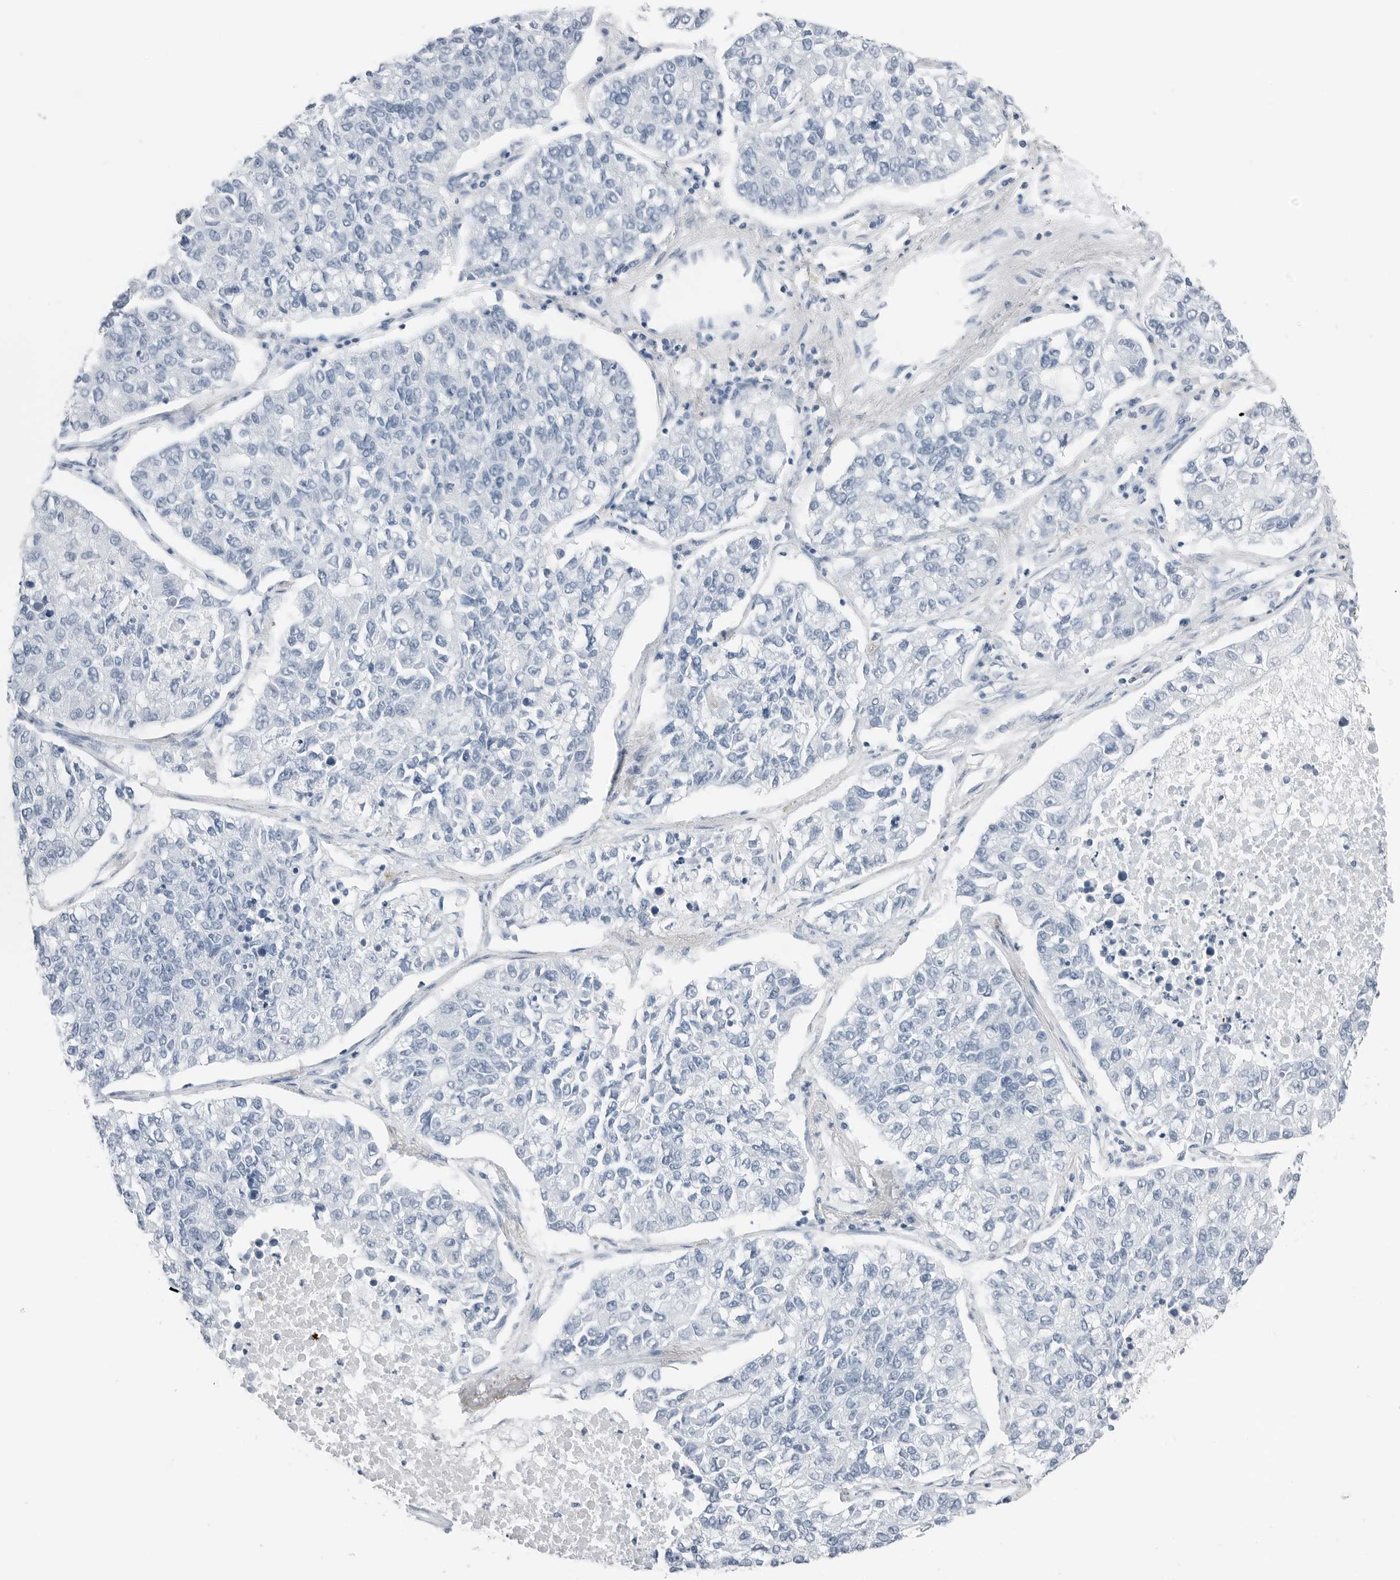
{"staining": {"intensity": "negative", "quantity": "none", "location": "none"}, "tissue": "lung cancer", "cell_type": "Tumor cells", "image_type": "cancer", "snomed": [{"axis": "morphology", "description": "Adenocarcinoma, NOS"}, {"axis": "topography", "description": "Lung"}], "caption": "DAB (3,3'-diaminobenzidine) immunohistochemical staining of human lung cancer displays no significant expression in tumor cells.", "gene": "SLPI", "patient": {"sex": "male", "age": 49}}